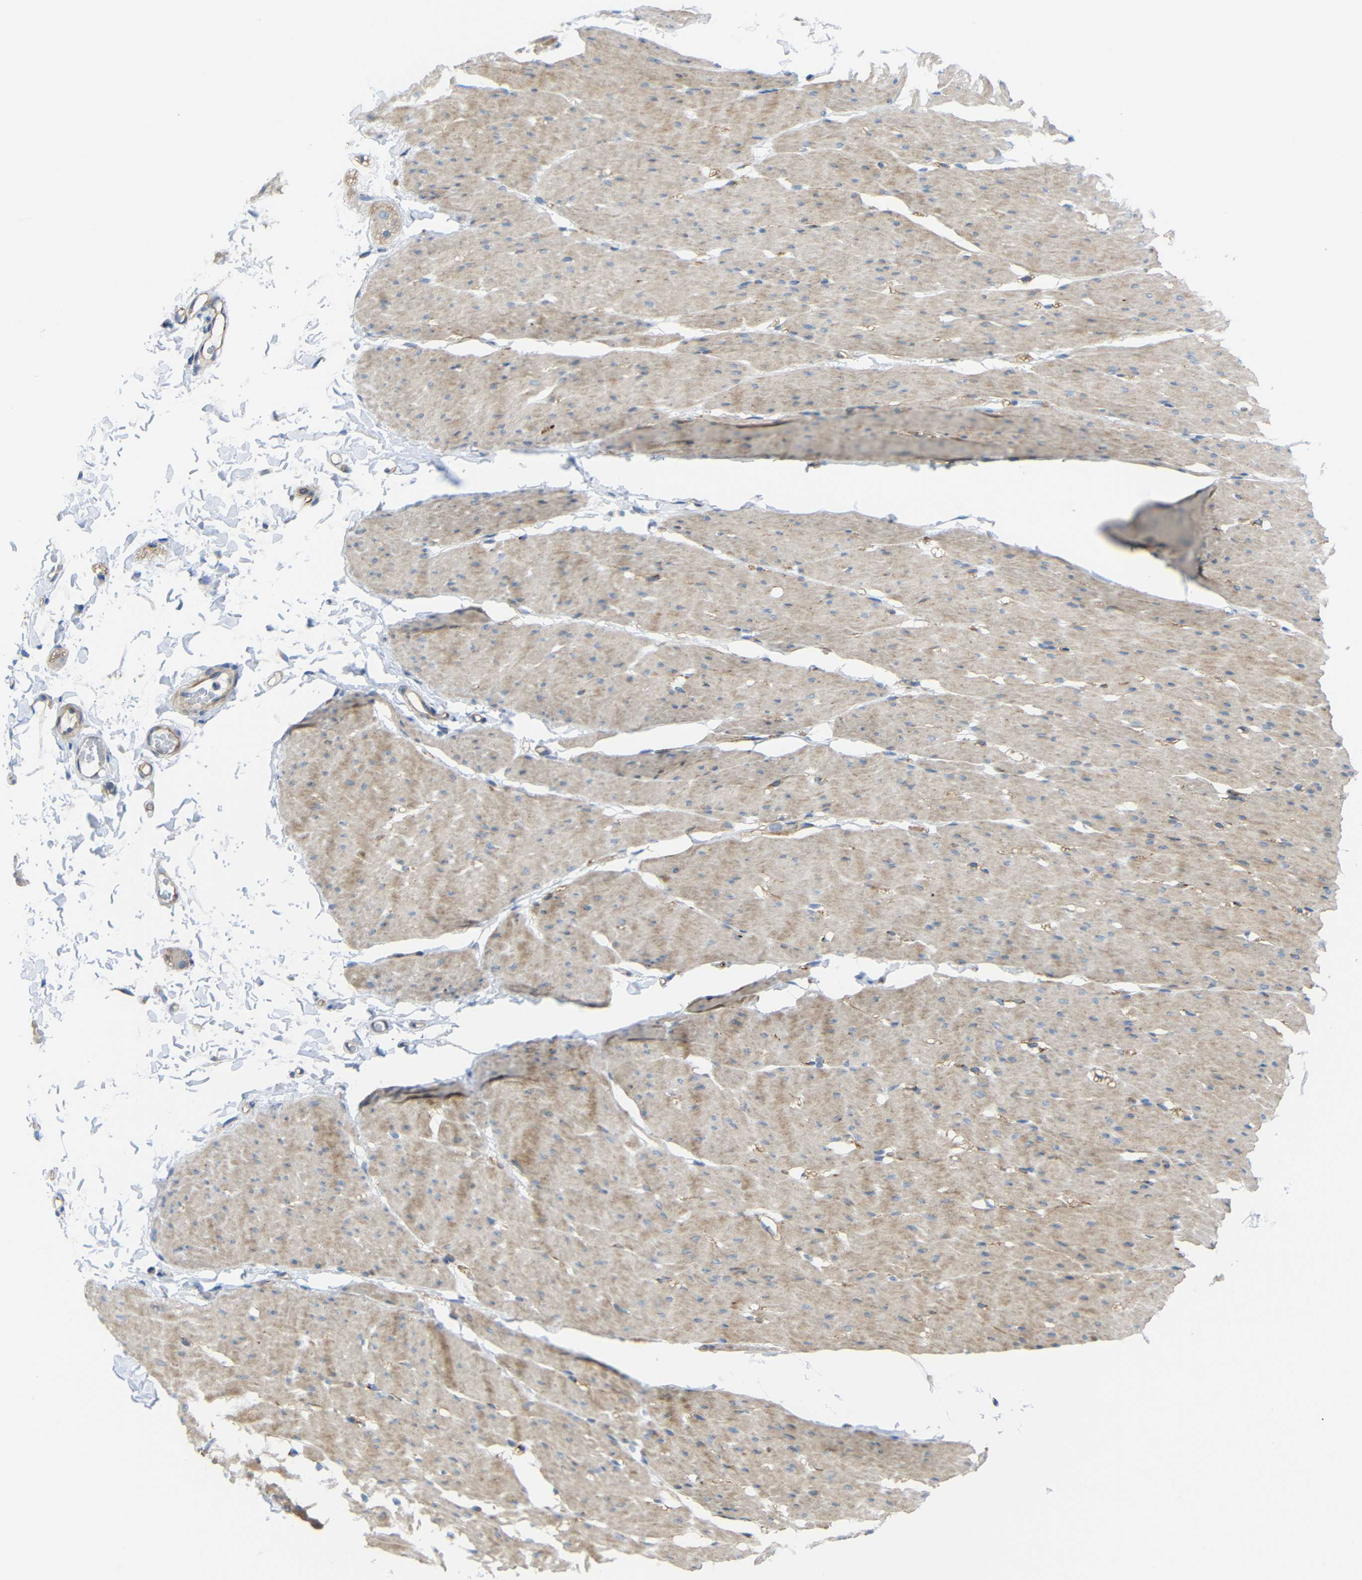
{"staining": {"intensity": "weak", "quantity": ">75%", "location": "cytoplasmic/membranous"}, "tissue": "smooth muscle", "cell_type": "Smooth muscle cells", "image_type": "normal", "snomed": [{"axis": "morphology", "description": "Normal tissue, NOS"}, {"axis": "topography", "description": "Smooth muscle"}, {"axis": "topography", "description": "Colon"}], "caption": "The photomicrograph demonstrates immunohistochemical staining of benign smooth muscle. There is weak cytoplasmic/membranous expression is present in about >75% of smooth muscle cells. (IHC, brightfield microscopy, high magnification).", "gene": "SYPL1", "patient": {"sex": "male", "age": 67}}